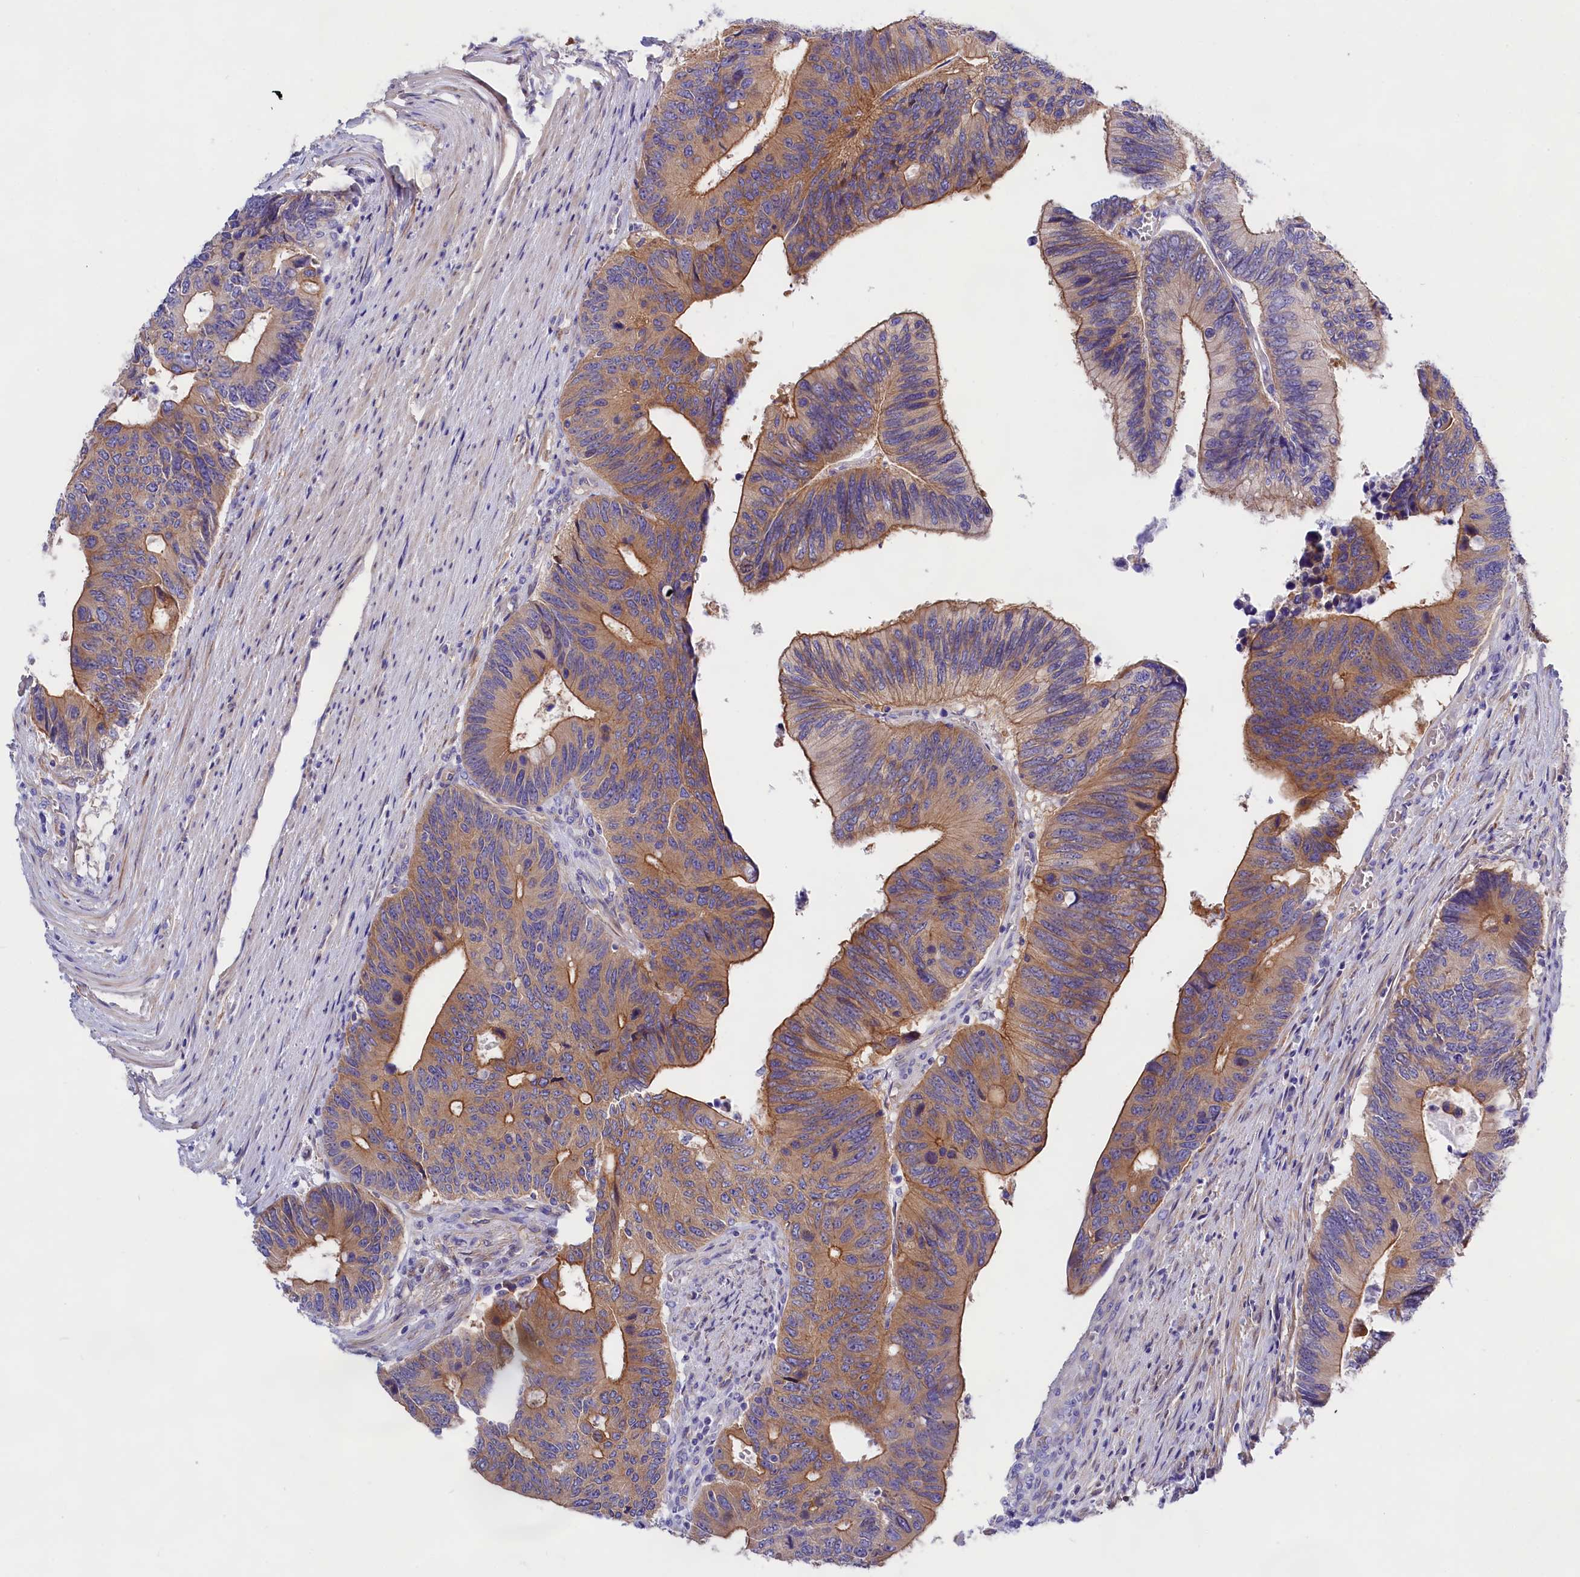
{"staining": {"intensity": "moderate", "quantity": ">75%", "location": "cytoplasmic/membranous"}, "tissue": "colorectal cancer", "cell_type": "Tumor cells", "image_type": "cancer", "snomed": [{"axis": "morphology", "description": "Adenocarcinoma, NOS"}, {"axis": "topography", "description": "Colon"}], "caption": "Immunohistochemical staining of colorectal adenocarcinoma shows medium levels of moderate cytoplasmic/membranous positivity in approximately >75% of tumor cells.", "gene": "PPP1R13L", "patient": {"sex": "male", "age": 87}}